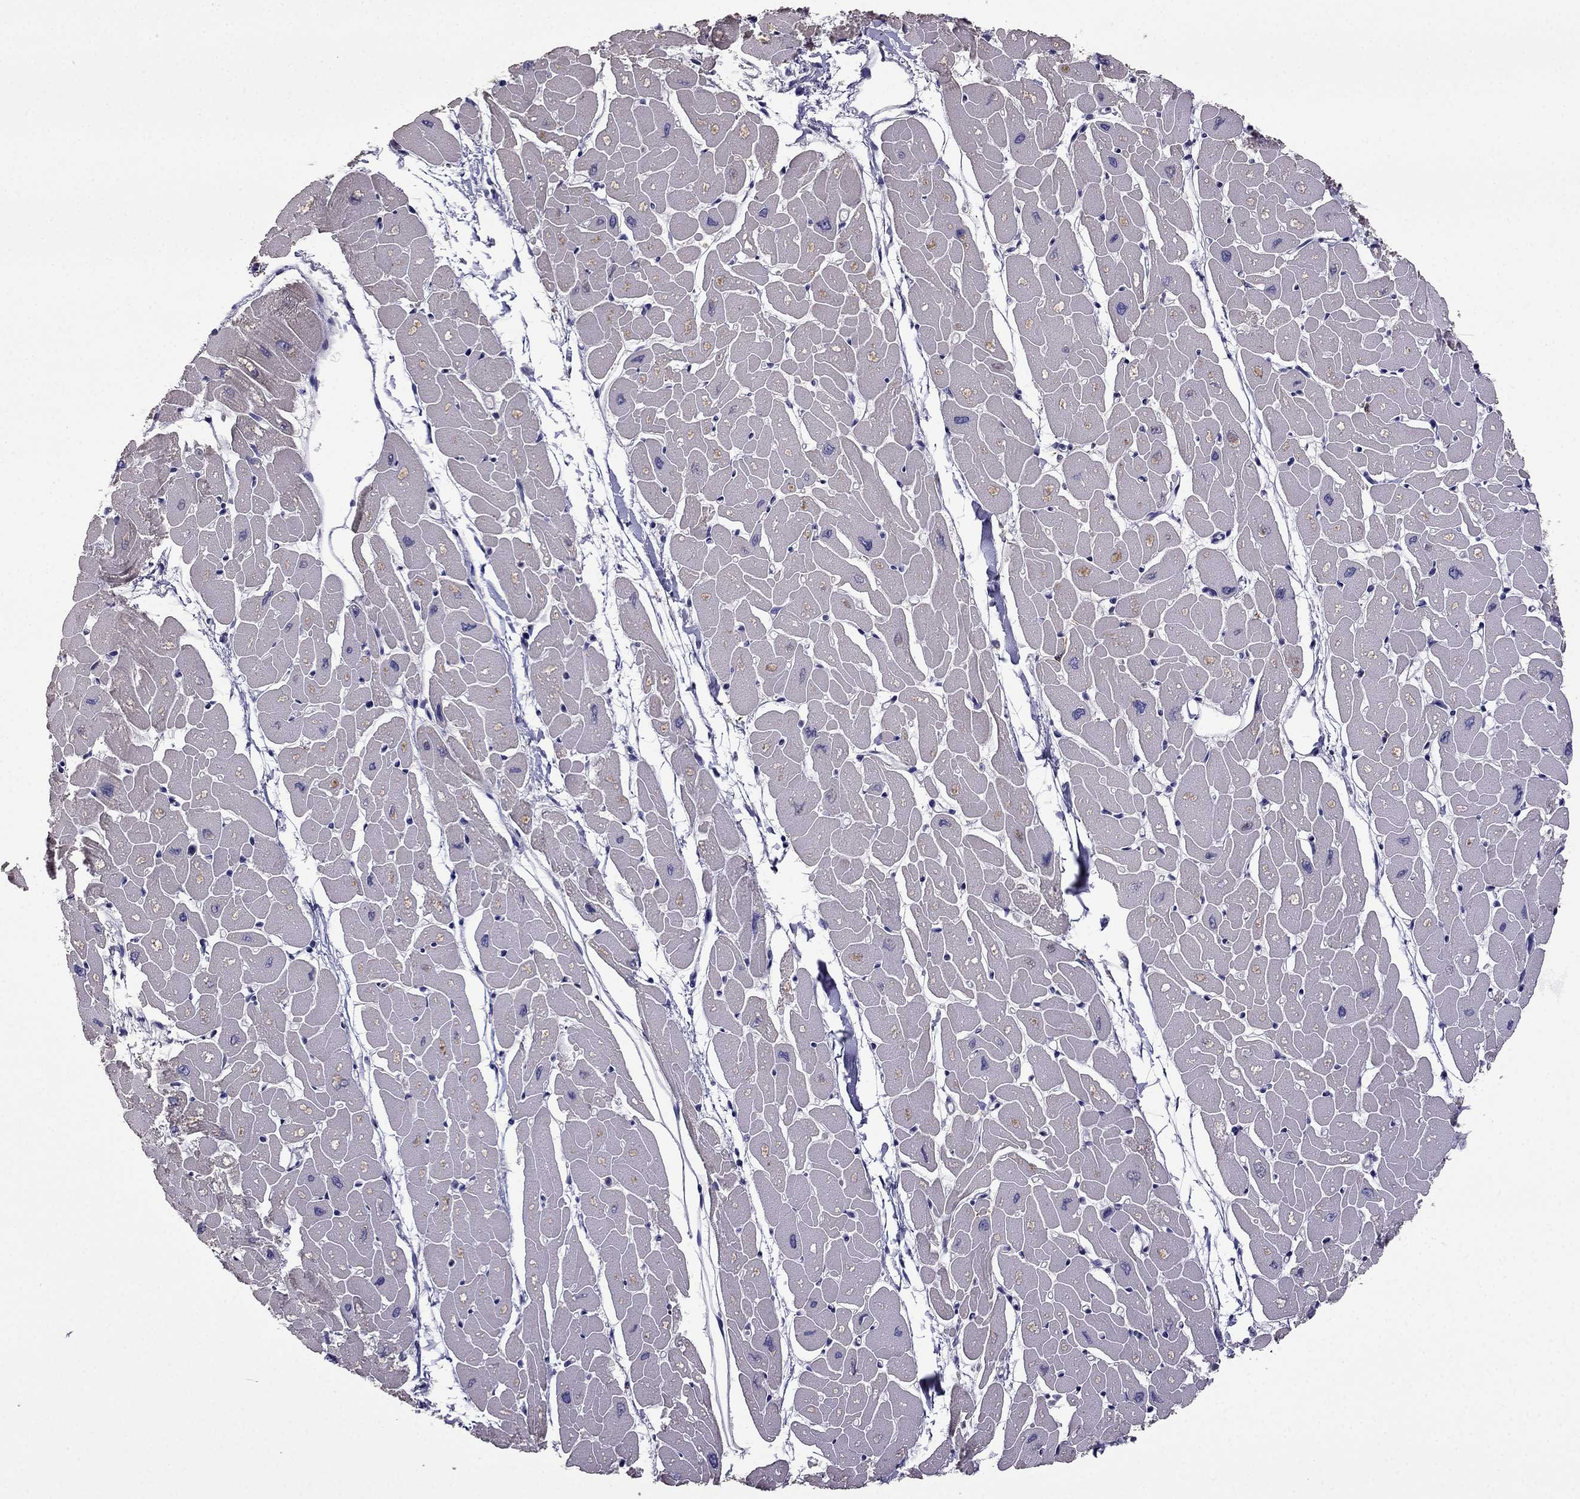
{"staining": {"intensity": "negative", "quantity": "none", "location": "none"}, "tissue": "heart muscle", "cell_type": "Cardiomyocytes", "image_type": "normal", "snomed": [{"axis": "morphology", "description": "Normal tissue, NOS"}, {"axis": "topography", "description": "Heart"}], "caption": "IHC photomicrograph of normal heart muscle stained for a protein (brown), which shows no staining in cardiomyocytes.", "gene": "CDH9", "patient": {"sex": "male", "age": 57}}